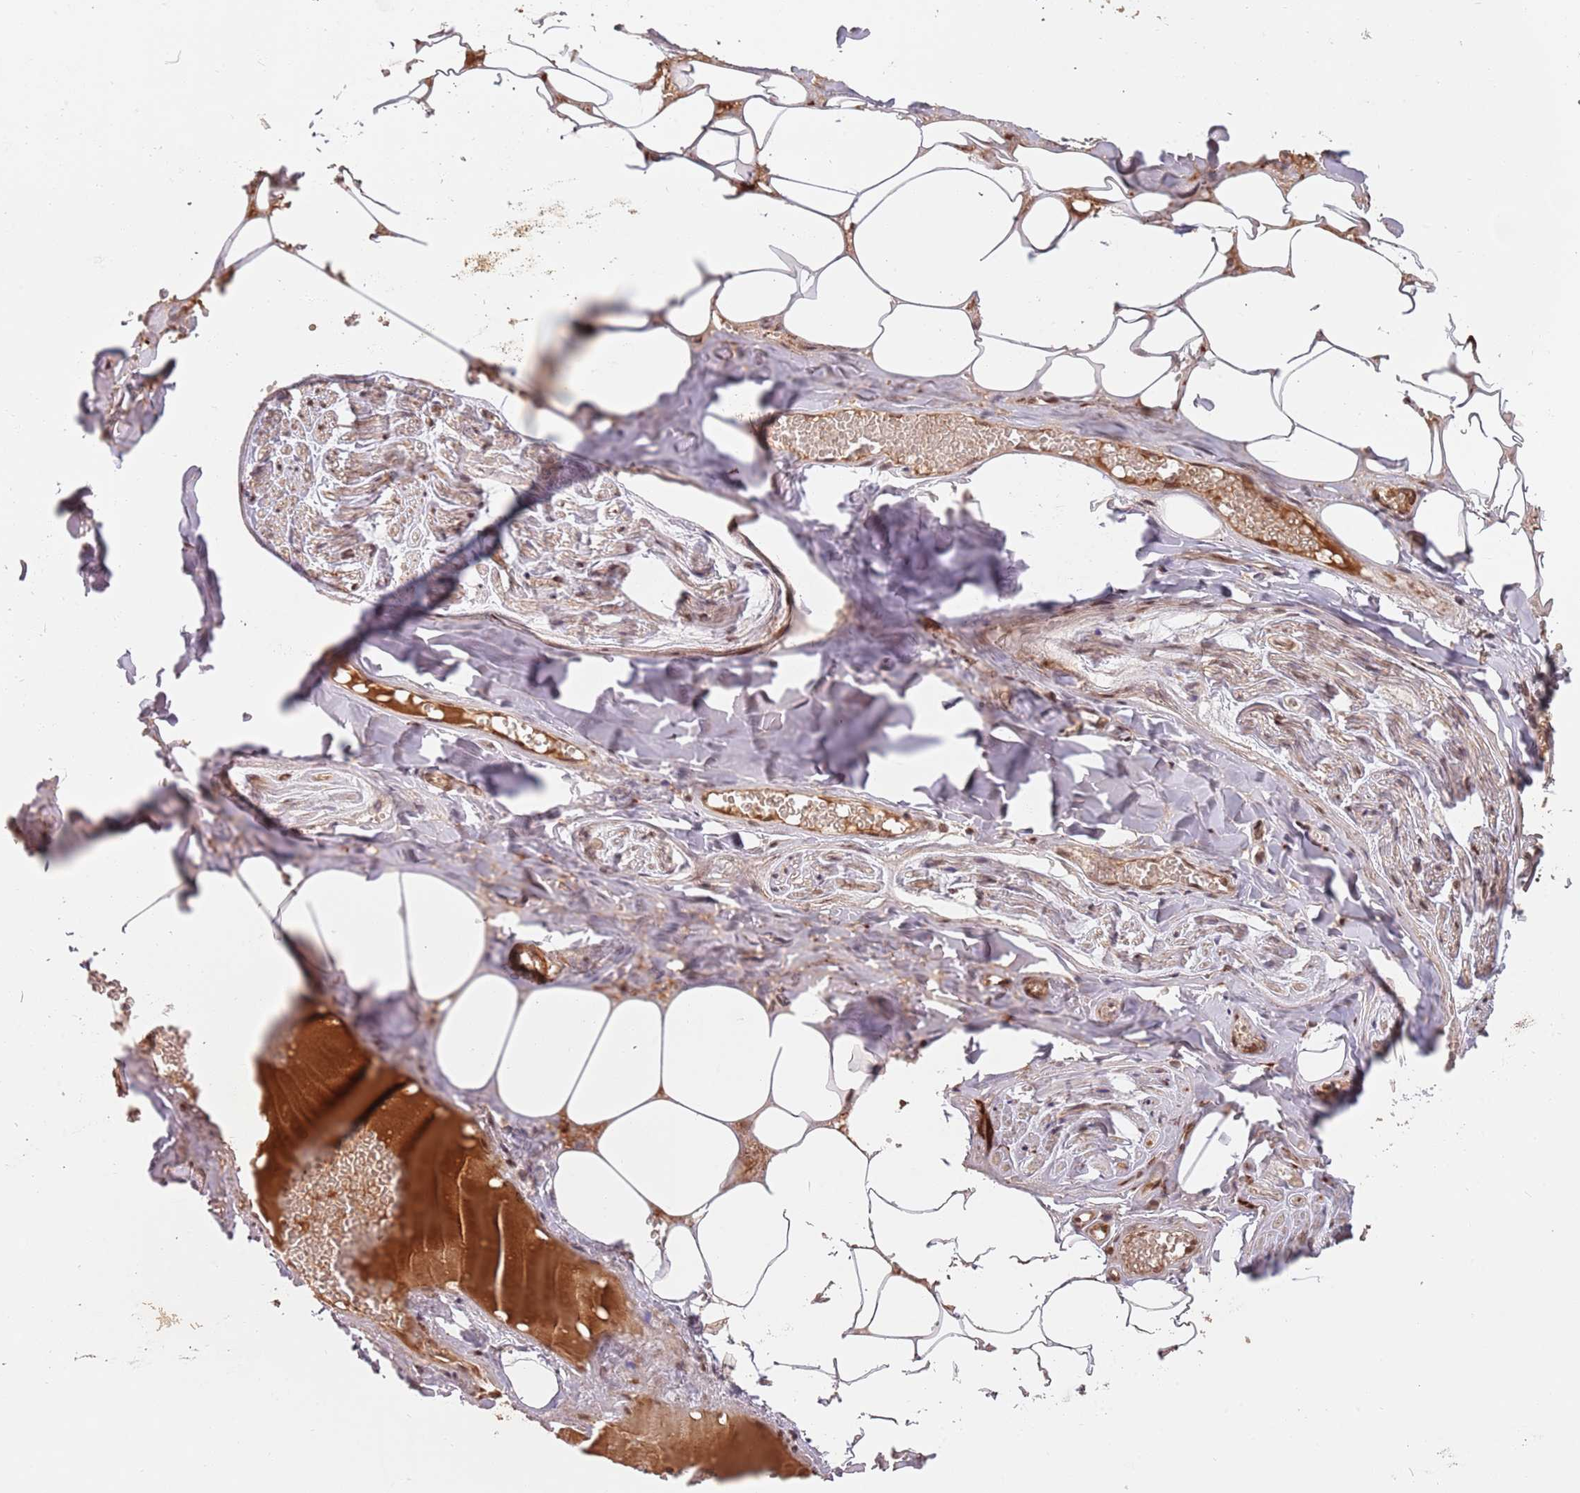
{"staining": {"intensity": "negative", "quantity": "none", "location": "none"}, "tissue": "adipose tissue", "cell_type": "Adipocytes", "image_type": "normal", "snomed": [{"axis": "morphology", "description": "Normal tissue, NOS"}, {"axis": "topography", "description": "Salivary gland"}, {"axis": "topography", "description": "Peripheral nerve tissue"}], "caption": "Protein analysis of normal adipose tissue exhibits no significant staining in adipocytes.", "gene": "RFXANK", "patient": {"sex": "male", "age": 38}}